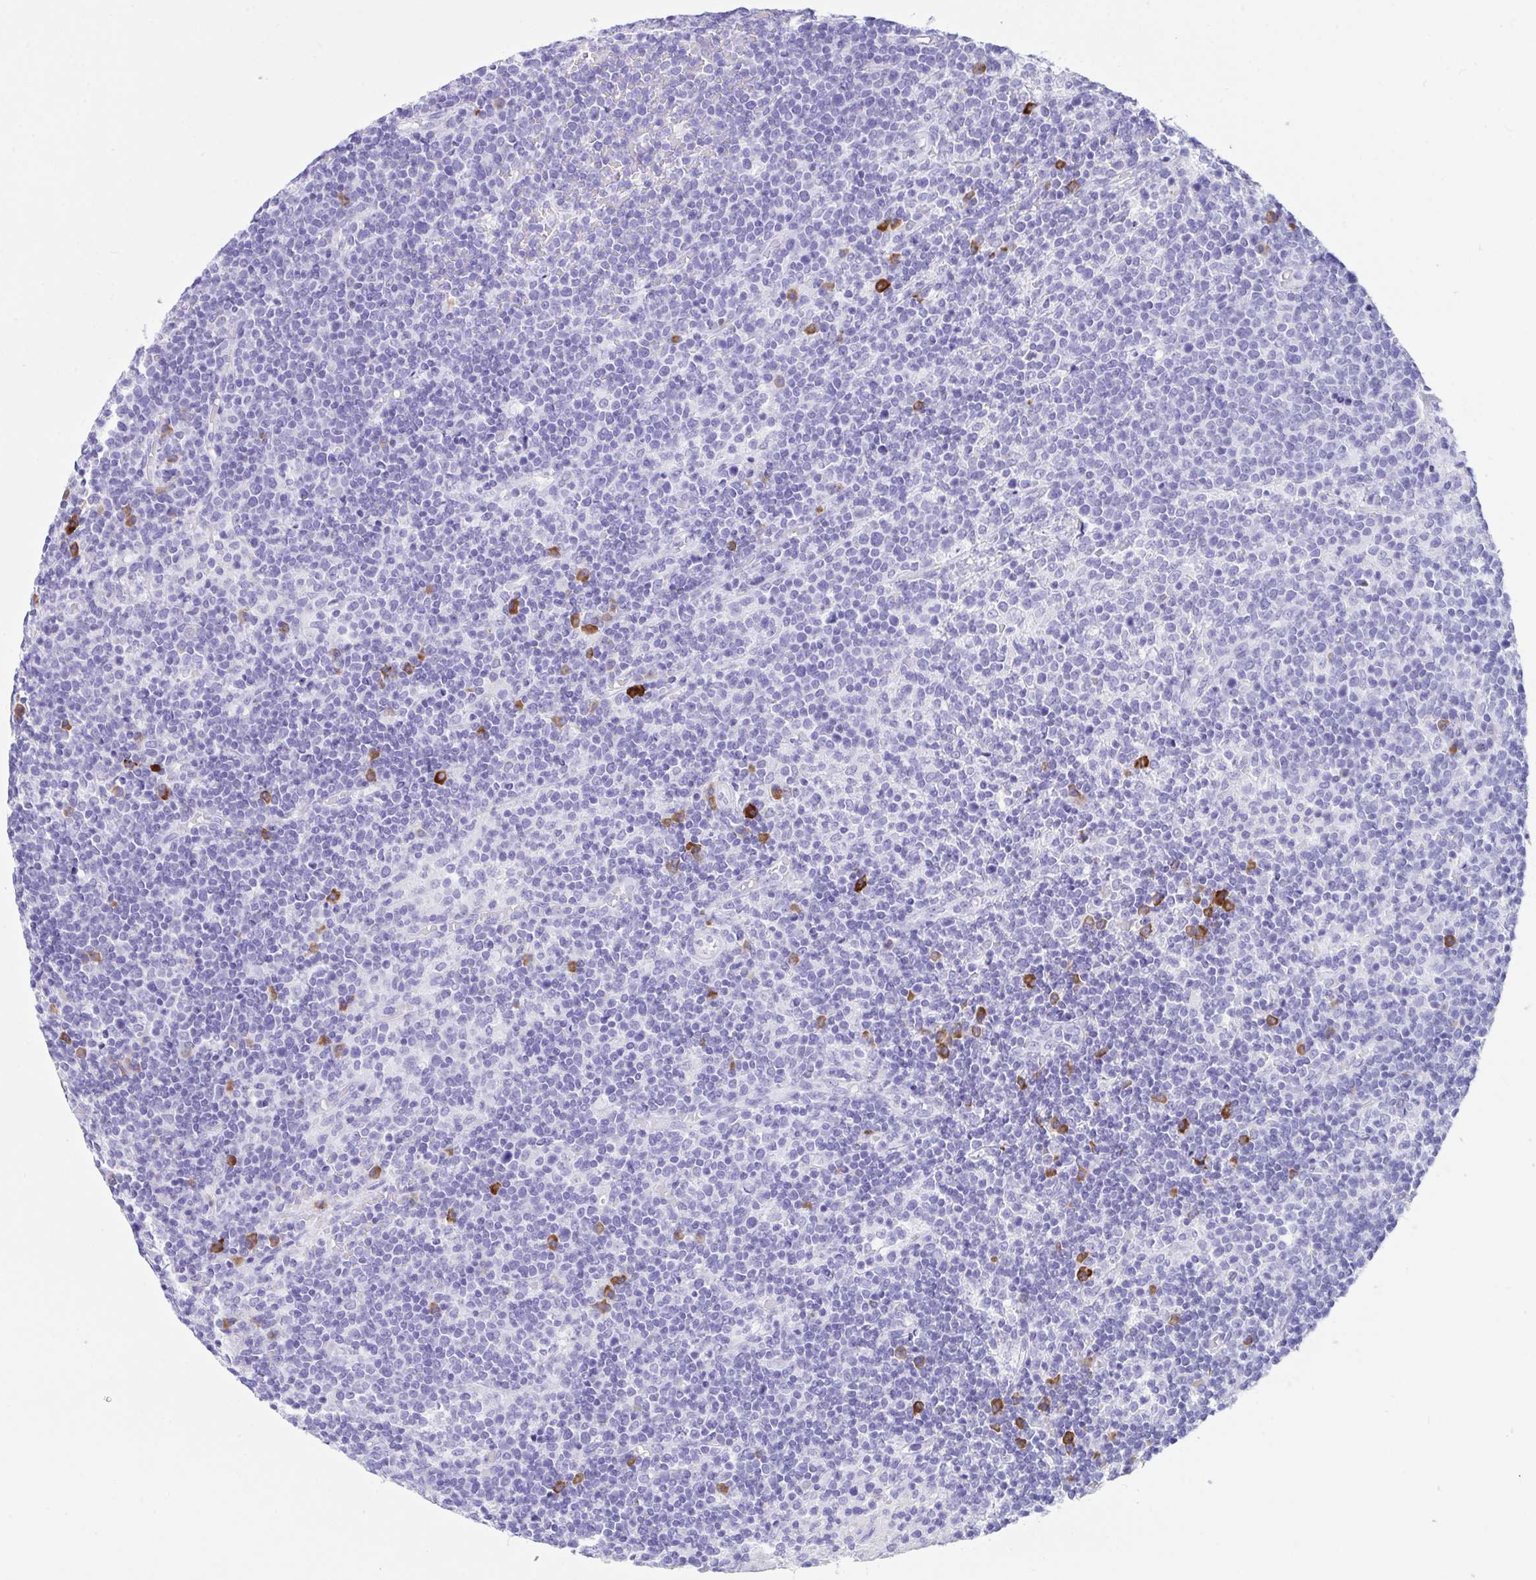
{"staining": {"intensity": "negative", "quantity": "none", "location": "none"}, "tissue": "lymphoma", "cell_type": "Tumor cells", "image_type": "cancer", "snomed": [{"axis": "morphology", "description": "Malignant lymphoma, non-Hodgkin's type, High grade"}, {"axis": "topography", "description": "Lymph node"}], "caption": "Human malignant lymphoma, non-Hodgkin's type (high-grade) stained for a protein using IHC demonstrates no expression in tumor cells.", "gene": "BEST4", "patient": {"sex": "male", "age": 61}}